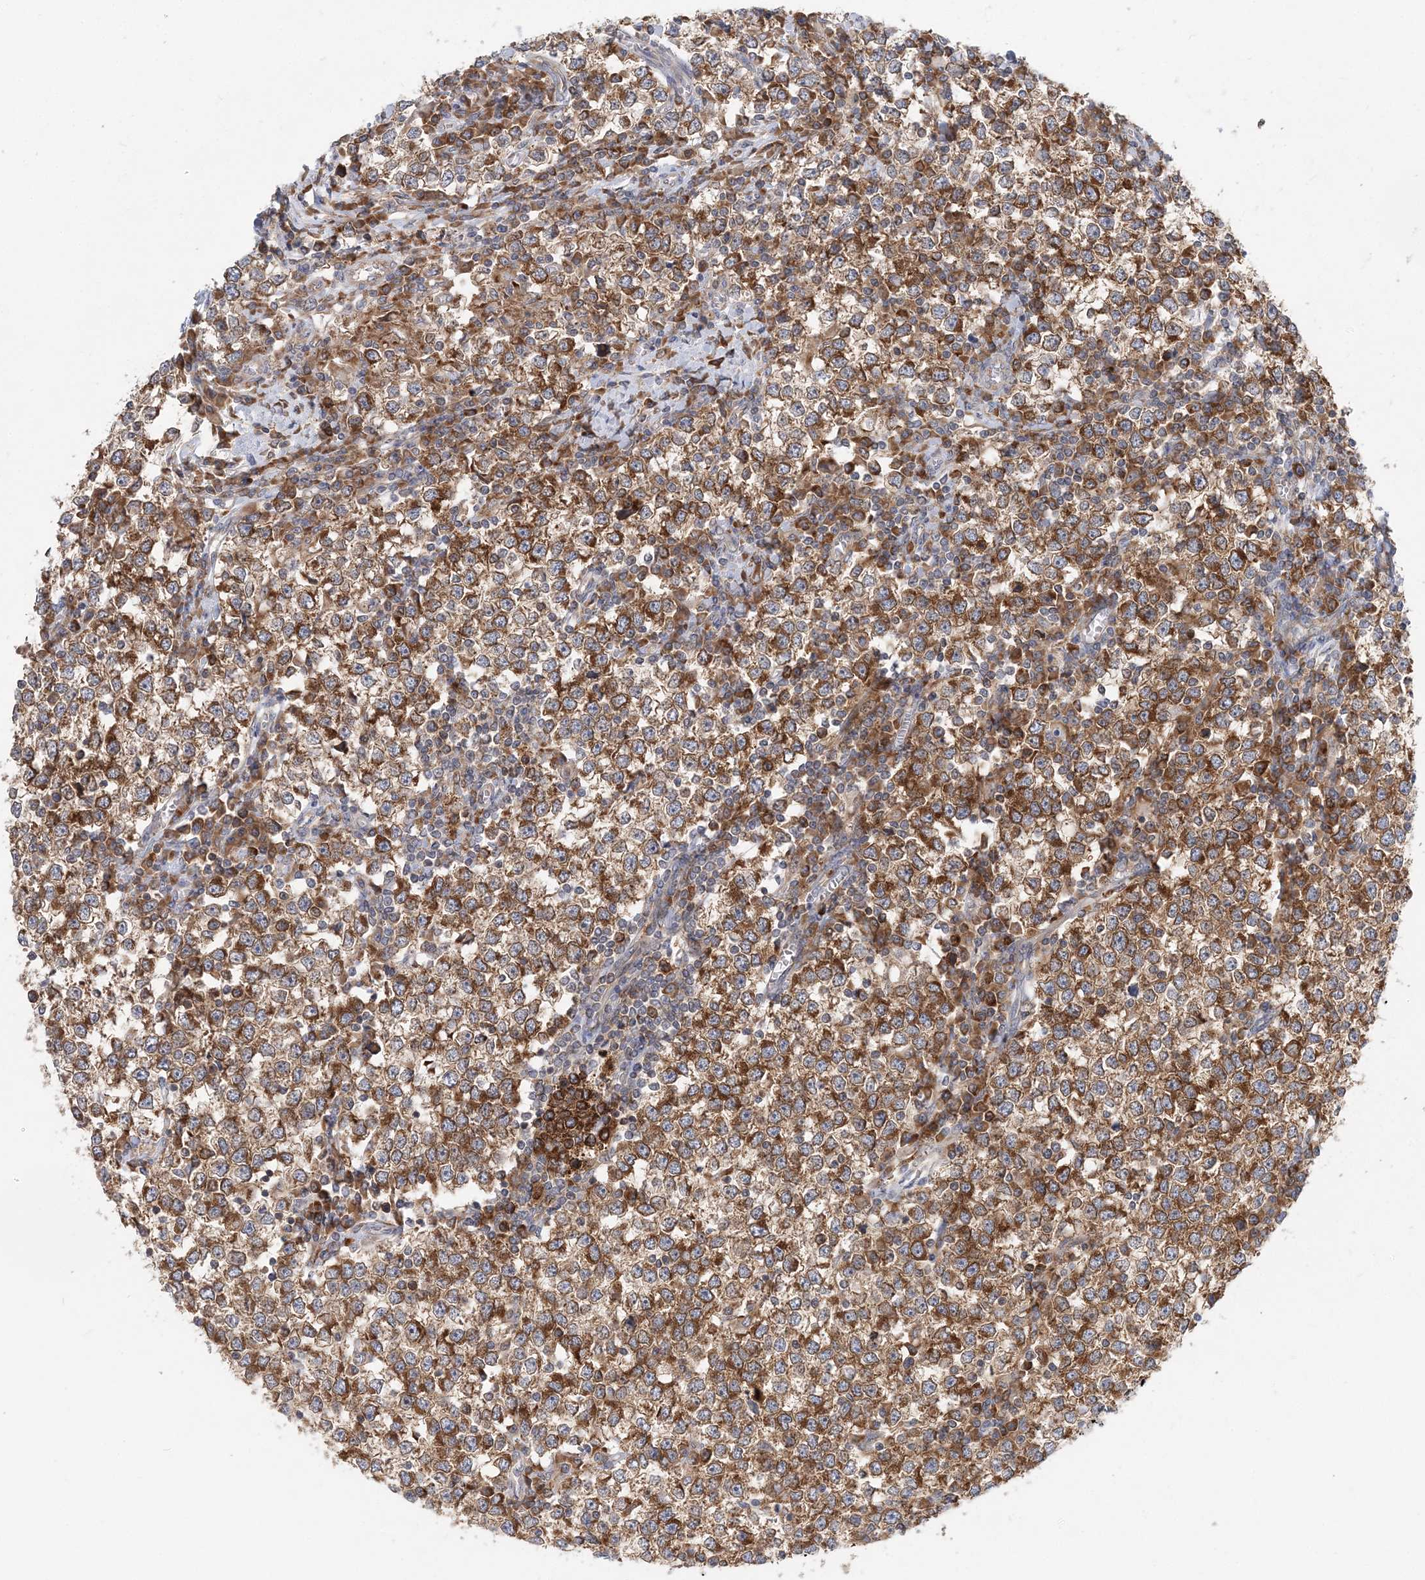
{"staining": {"intensity": "moderate", "quantity": ">75%", "location": "cytoplasmic/membranous"}, "tissue": "testis cancer", "cell_type": "Tumor cells", "image_type": "cancer", "snomed": [{"axis": "morphology", "description": "Seminoma, NOS"}, {"axis": "topography", "description": "Testis"}], "caption": "Immunohistochemistry (IHC) (DAB) staining of seminoma (testis) displays moderate cytoplasmic/membranous protein expression in approximately >75% of tumor cells. (DAB (3,3'-diaminobenzidine) = brown stain, brightfield microscopy at high magnification).", "gene": "LARP4B", "patient": {"sex": "male", "age": 65}}